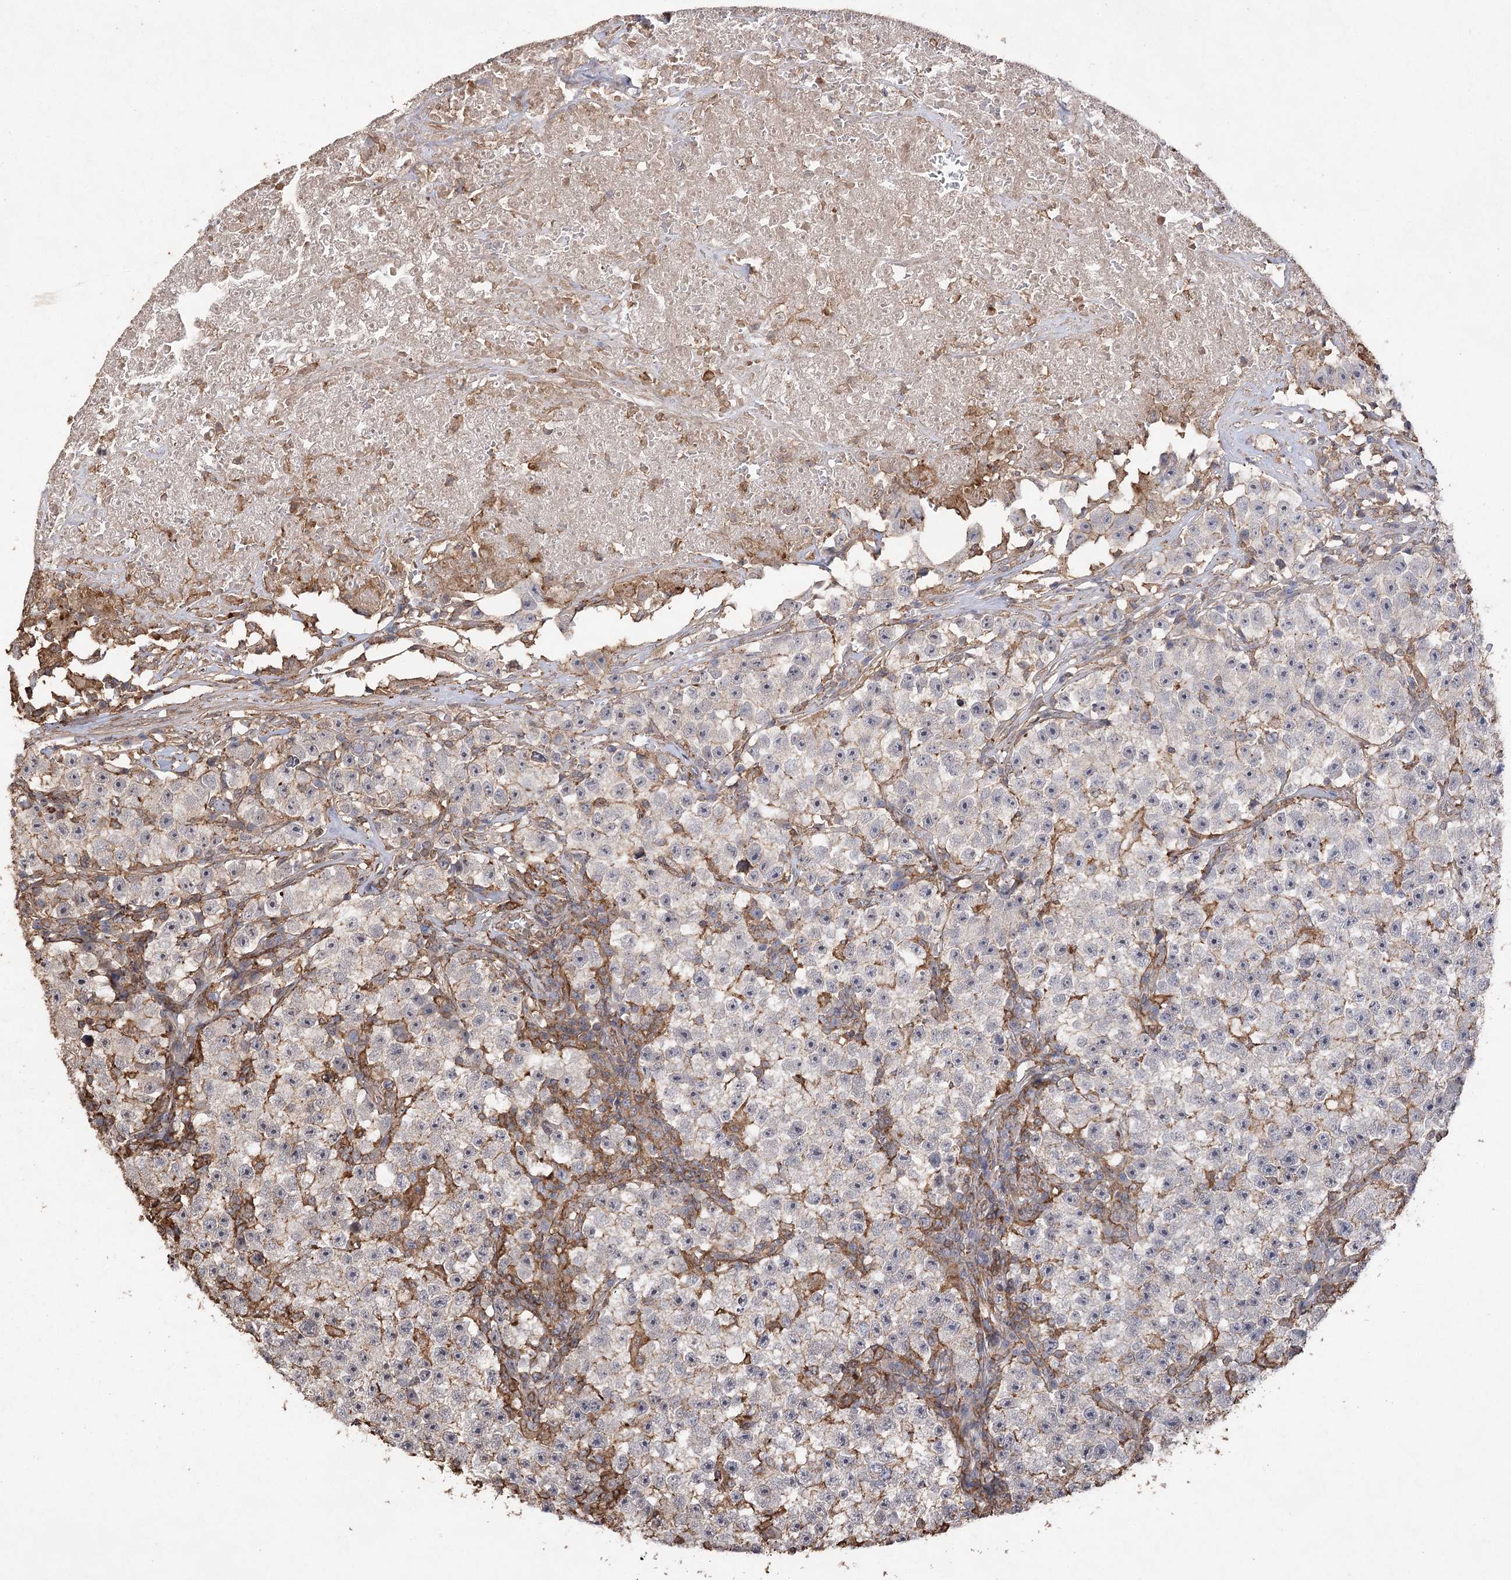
{"staining": {"intensity": "negative", "quantity": "none", "location": "none"}, "tissue": "testis cancer", "cell_type": "Tumor cells", "image_type": "cancer", "snomed": [{"axis": "morphology", "description": "Seminoma, NOS"}, {"axis": "topography", "description": "Testis"}], "caption": "This is an immunohistochemistry (IHC) image of testis cancer. There is no expression in tumor cells.", "gene": "OBSL1", "patient": {"sex": "male", "age": 22}}